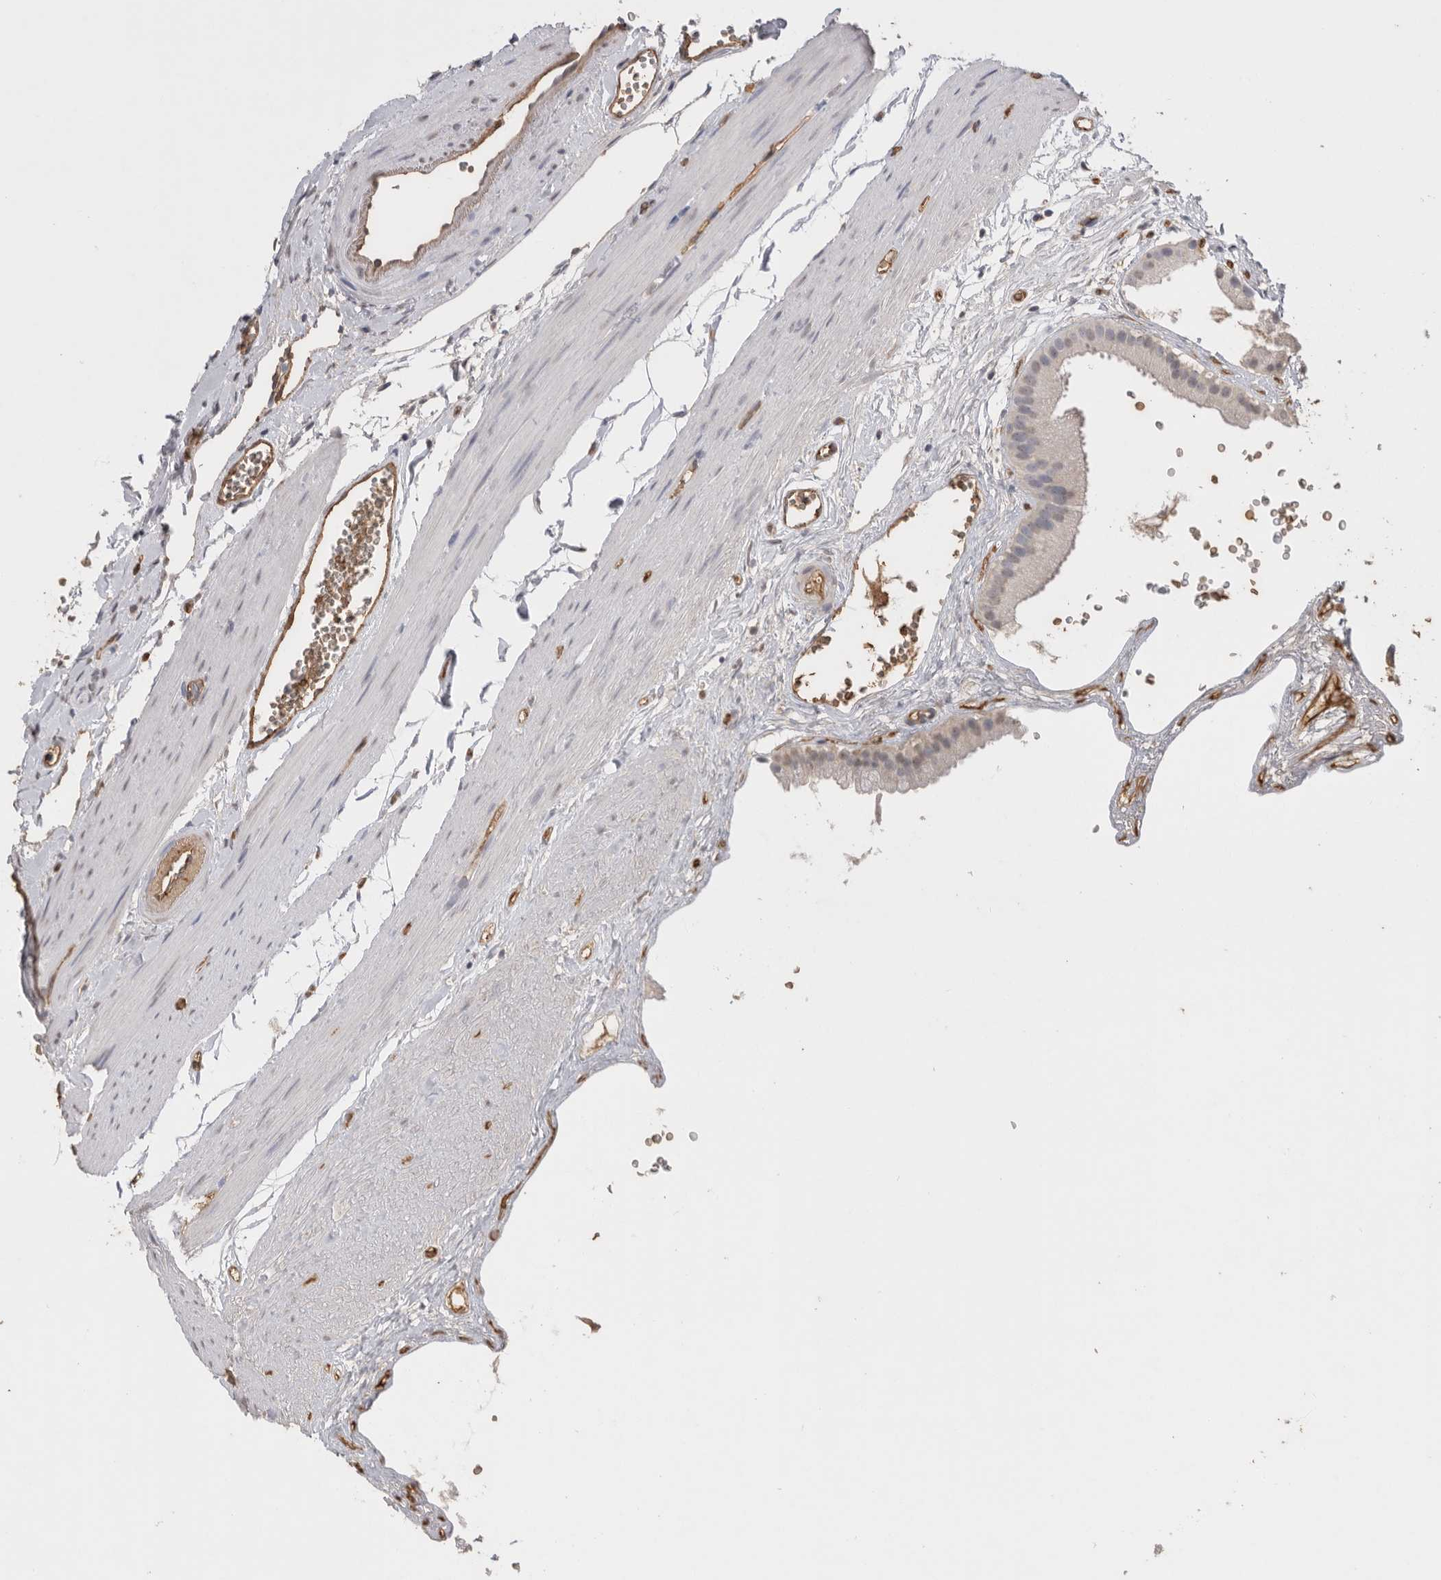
{"staining": {"intensity": "moderate", "quantity": "25%-75%", "location": "cytoplasmic/membranous"}, "tissue": "gallbladder", "cell_type": "Glandular cells", "image_type": "normal", "snomed": [{"axis": "morphology", "description": "Normal tissue, NOS"}, {"axis": "topography", "description": "Gallbladder"}], "caption": "Immunohistochemical staining of unremarkable human gallbladder displays moderate cytoplasmic/membranous protein expression in about 25%-75% of glandular cells.", "gene": "IL27", "patient": {"sex": "female", "age": 64}}